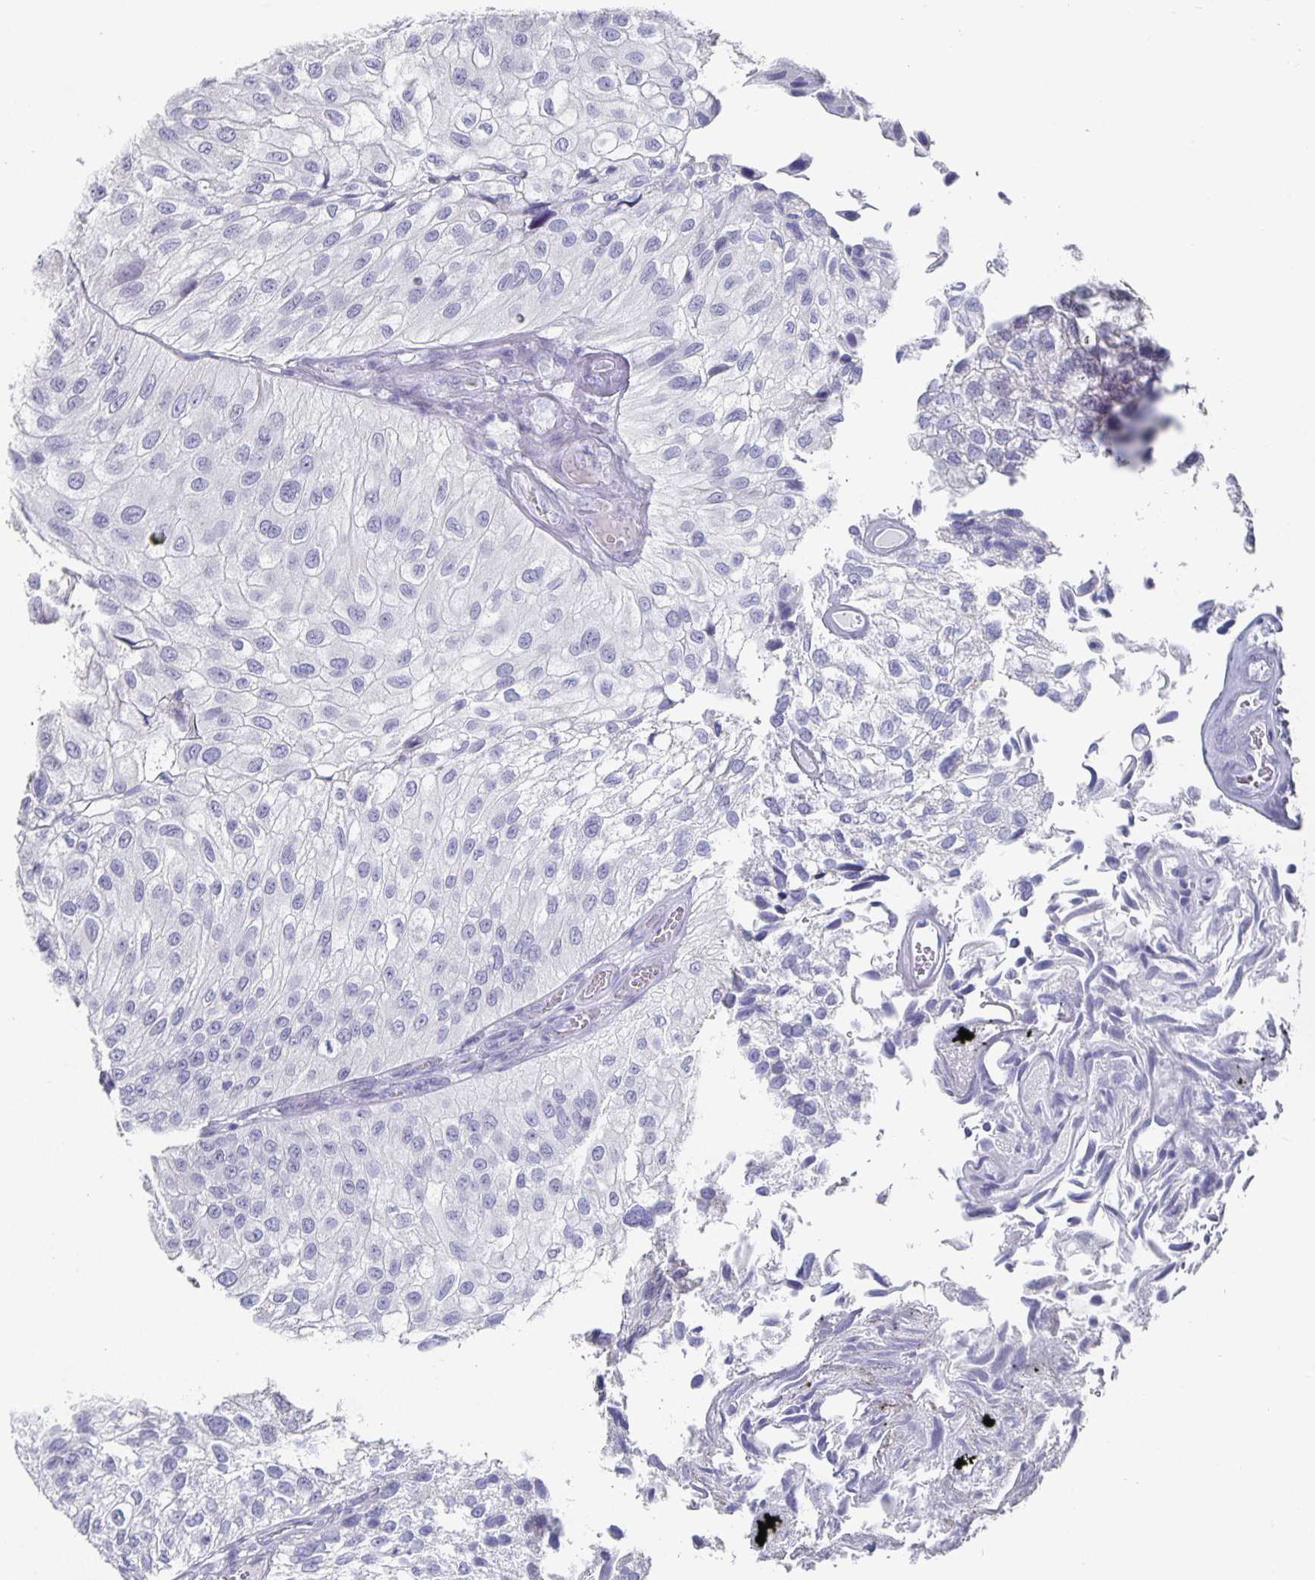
{"staining": {"intensity": "negative", "quantity": "none", "location": "none"}, "tissue": "urothelial cancer", "cell_type": "Tumor cells", "image_type": "cancer", "snomed": [{"axis": "morphology", "description": "Urothelial carcinoma, NOS"}, {"axis": "topography", "description": "Urinary bladder"}], "caption": "Immunohistochemistry of urothelial cancer shows no staining in tumor cells.", "gene": "CHGA", "patient": {"sex": "male", "age": 87}}